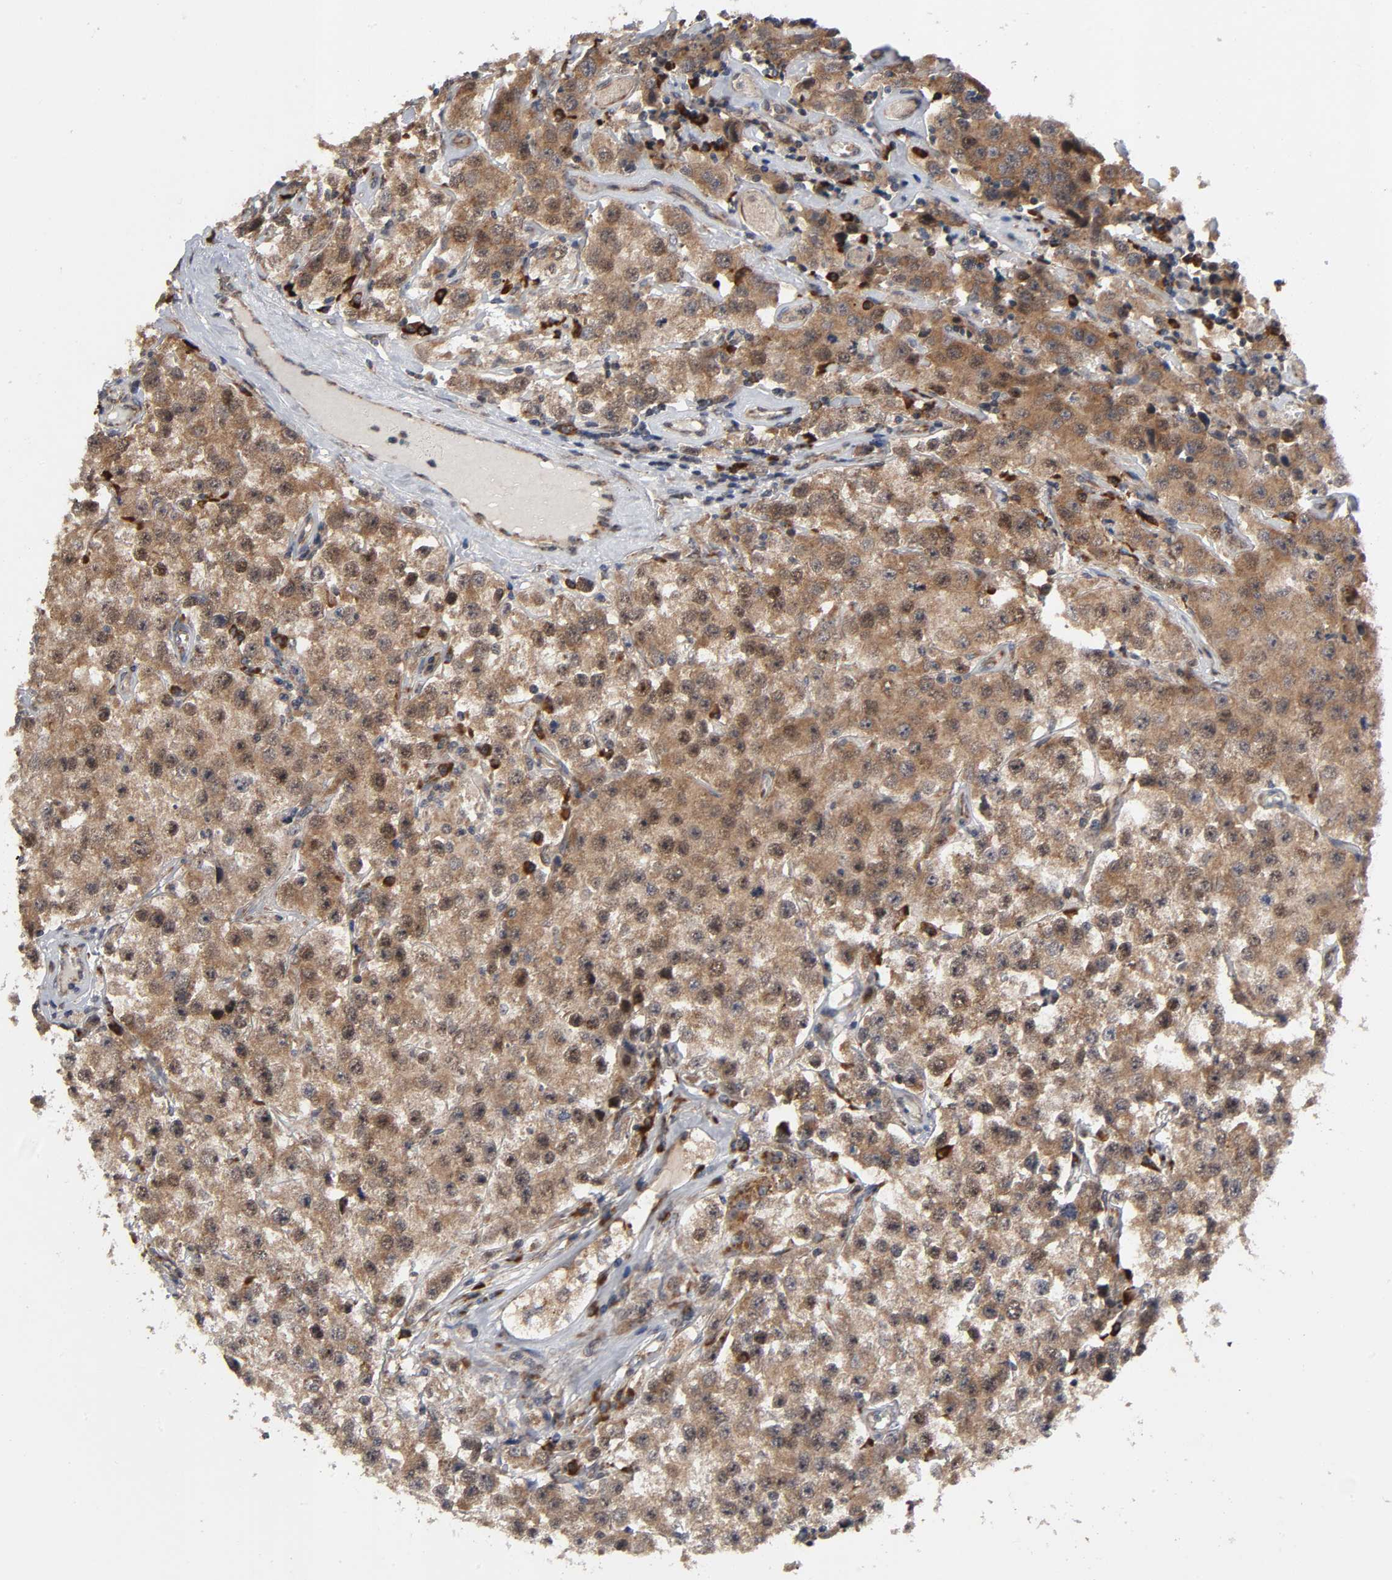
{"staining": {"intensity": "moderate", "quantity": ">75%", "location": "cytoplasmic/membranous,nuclear"}, "tissue": "testis cancer", "cell_type": "Tumor cells", "image_type": "cancer", "snomed": [{"axis": "morphology", "description": "Seminoma, NOS"}, {"axis": "topography", "description": "Testis"}], "caption": "Seminoma (testis) stained with DAB (3,3'-diaminobenzidine) IHC reveals medium levels of moderate cytoplasmic/membranous and nuclear expression in approximately >75% of tumor cells. The staining was performed using DAB, with brown indicating positive protein expression. Nuclei are stained blue with hematoxylin.", "gene": "SLC30A9", "patient": {"sex": "male", "age": 52}}